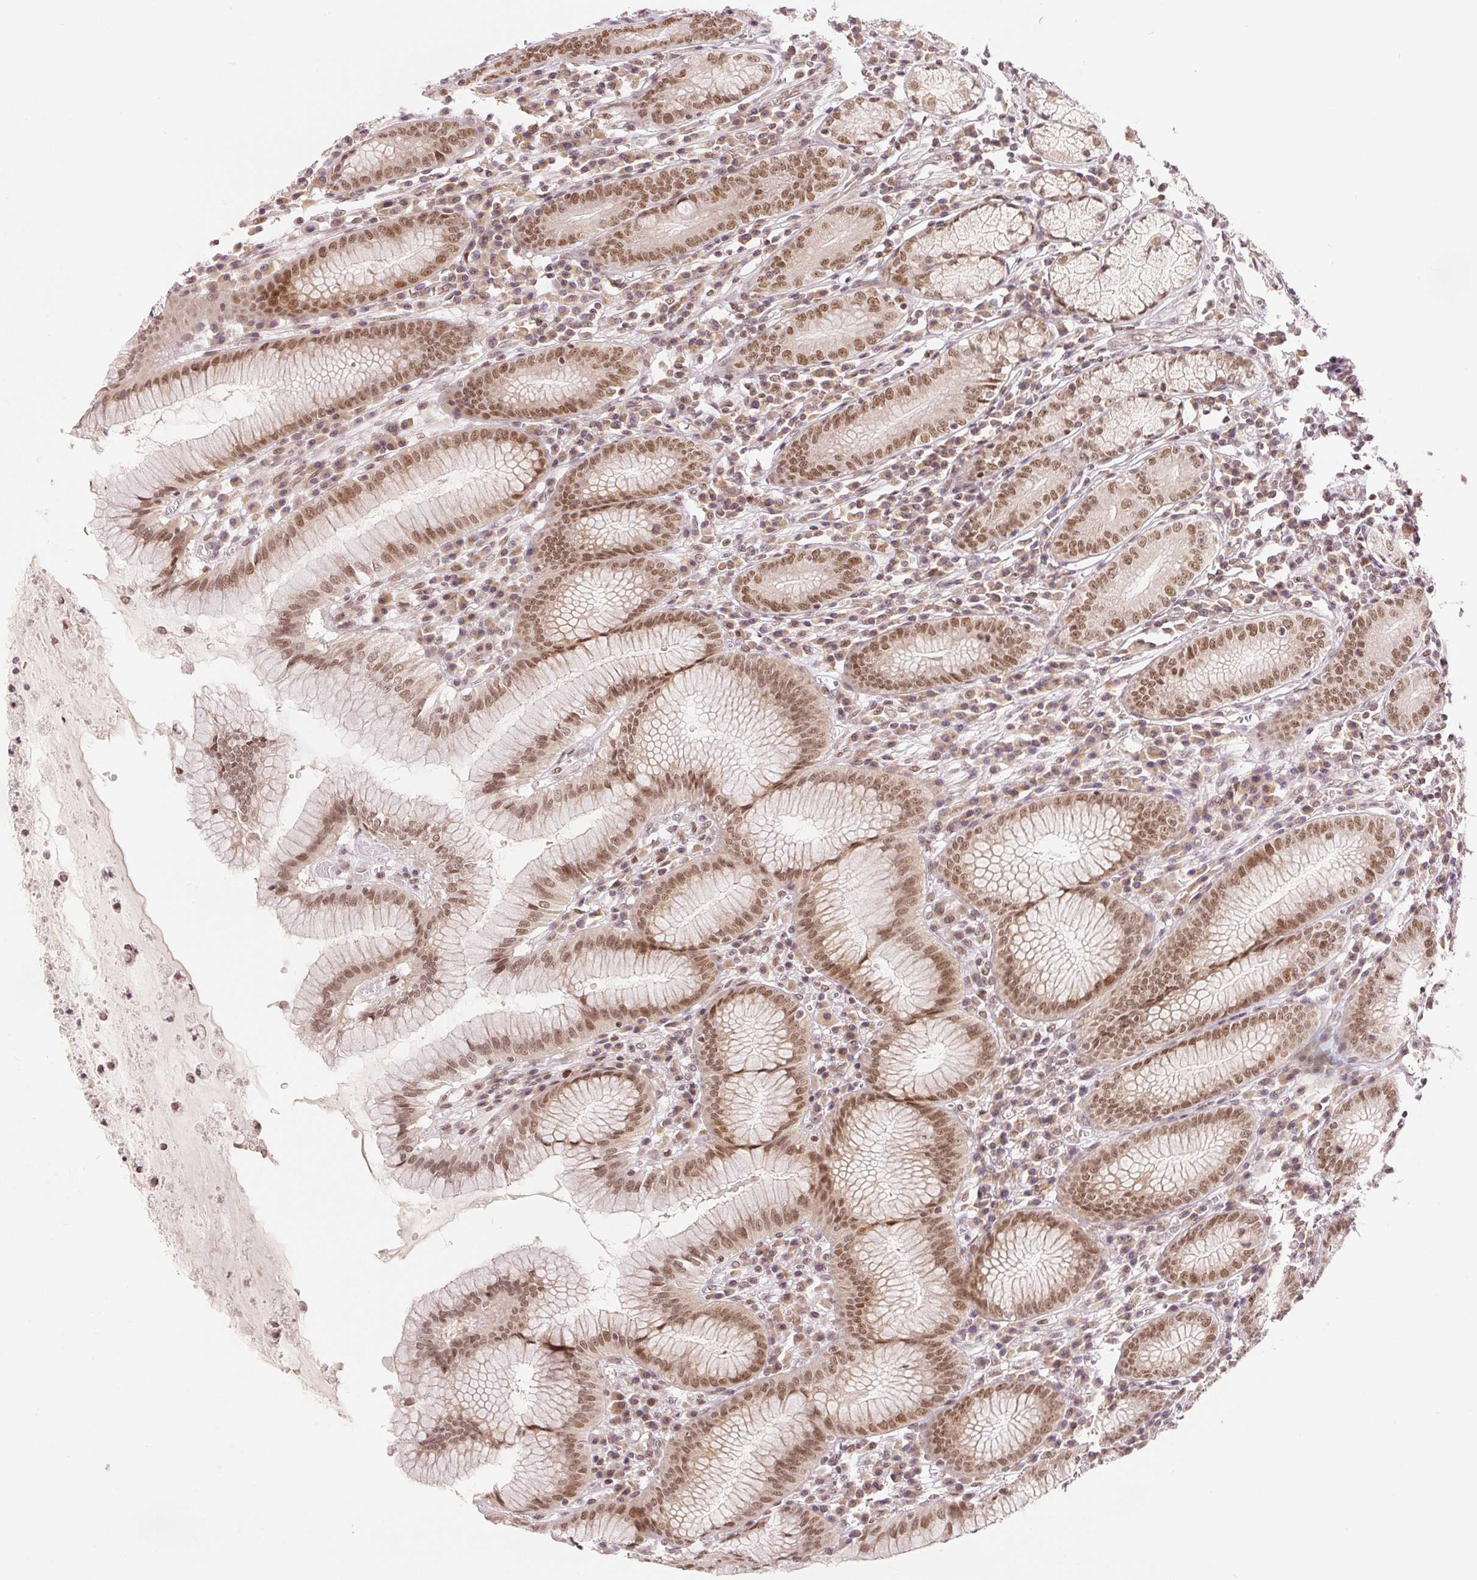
{"staining": {"intensity": "moderate", "quantity": ">75%", "location": "nuclear"}, "tissue": "stomach", "cell_type": "Glandular cells", "image_type": "normal", "snomed": [{"axis": "morphology", "description": "Normal tissue, NOS"}, {"axis": "topography", "description": "Stomach"}], "caption": "Stomach stained for a protein (brown) exhibits moderate nuclear positive positivity in approximately >75% of glandular cells.", "gene": "DEK", "patient": {"sex": "male", "age": 55}}